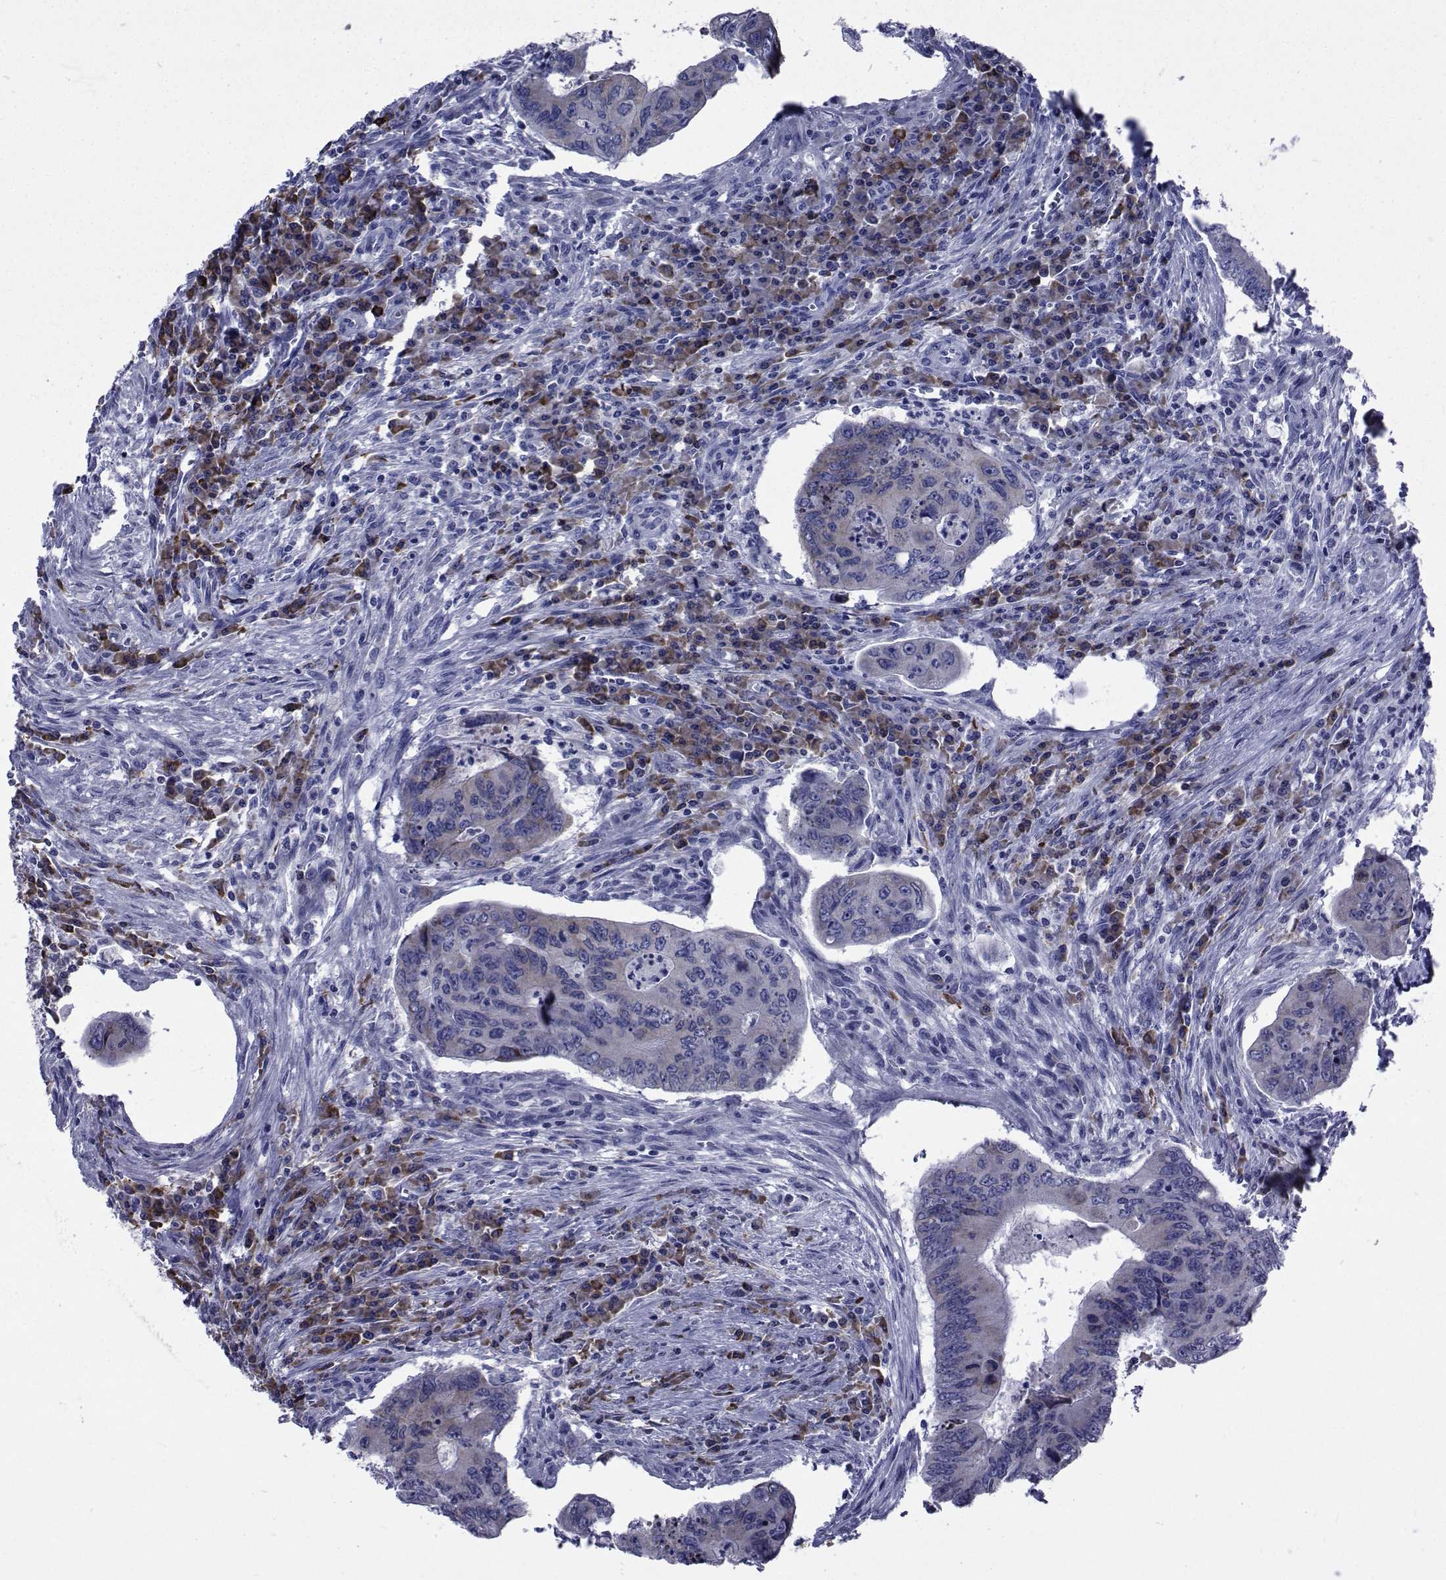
{"staining": {"intensity": "moderate", "quantity": "<25%", "location": "cytoplasmic/membranous"}, "tissue": "colorectal cancer", "cell_type": "Tumor cells", "image_type": "cancer", "snomed": [{"axis": "morphology", "description": "Adenocarcinoma, NOS"}, {"axis": "topography", "description": "Colon"}], "caption": "Adenocarcinoma (colorectal) stained with a brown dye demonstrates moderate cytoplasmic/membranous positive staining in about <25% of tumor cells.", "gene": "ROPN1", "patient": {"sex": "male", "age": 53}}